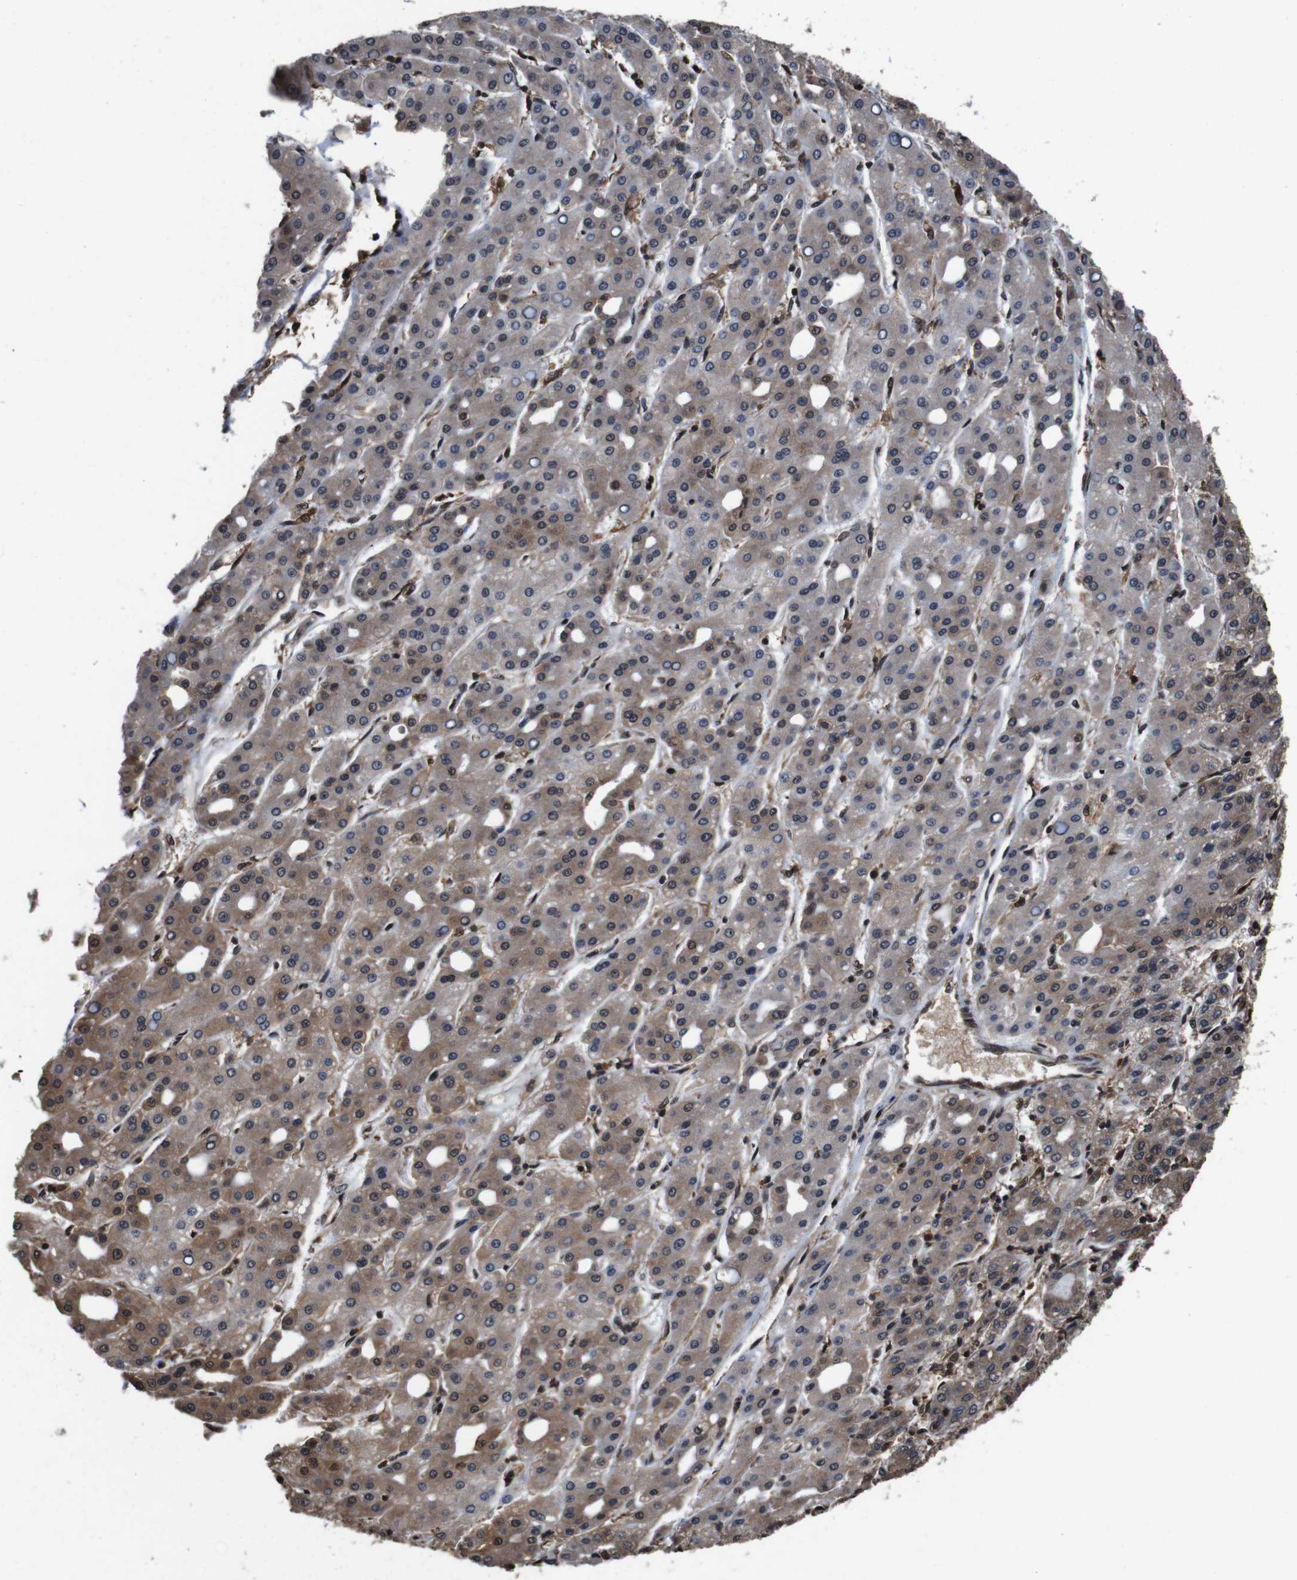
{"staining": {"intensity": "moderate", "quantity": "25%-75%", "location": "cytoplasmic/membranous,nuclear"}, "tissue": "liver cancer", "cell_type": "Tumor cells", "image_type": "cancer", "snomed": [{"axis": "morphology", "description": "Carcinoma, Hepatocellular, NOS"}, {"axis": "topography", "description": "Liver"}], "caption": "Moderate cytoplasmic/membranous and nuclear protein expression is identified in approximately 25%-75% of tumor cells in liver cancer.", "gene": "VCP", "patient": {"sex": "male", "age": 65}}